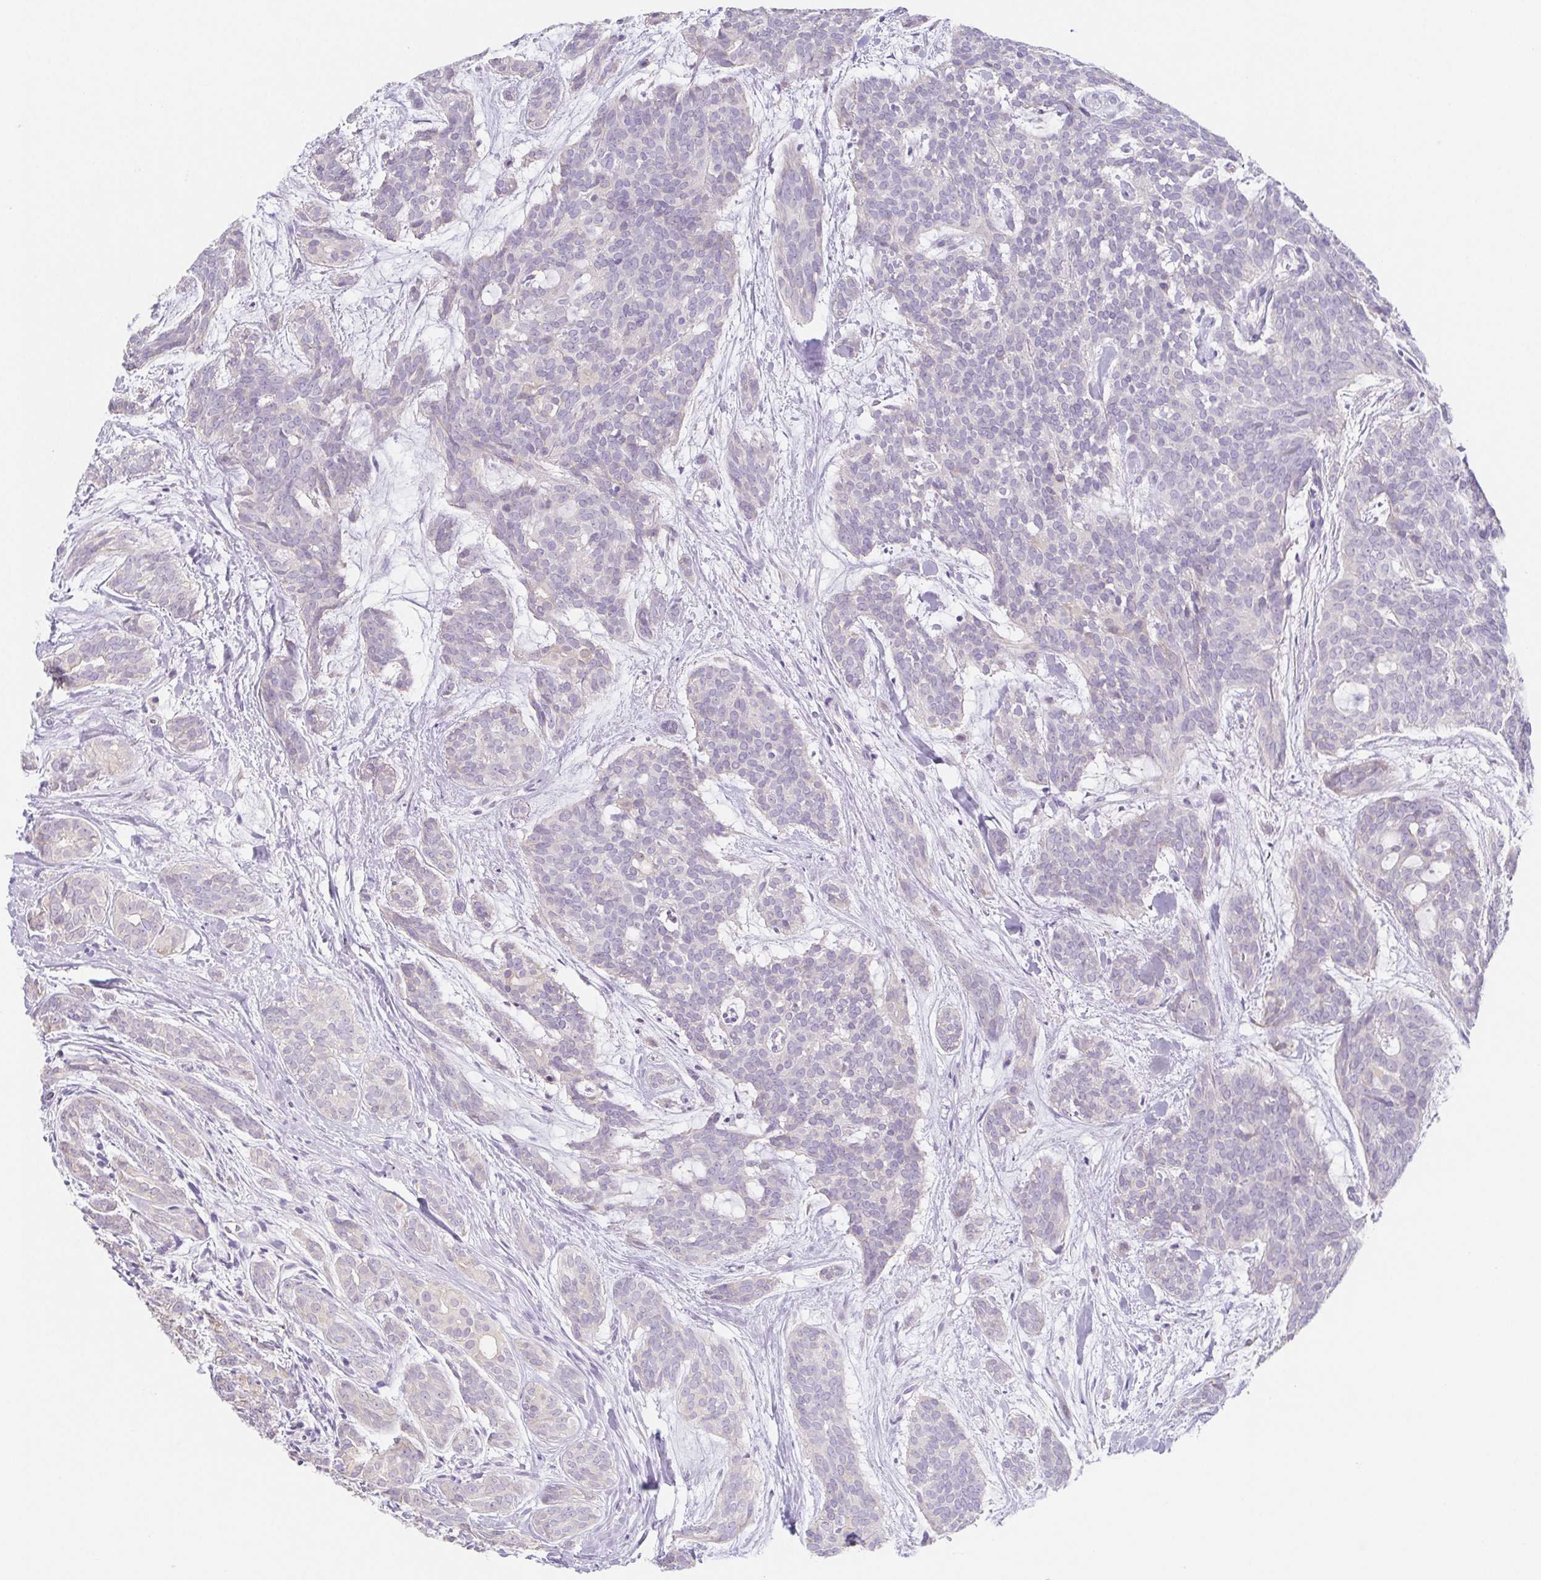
{"staining": {"intensity": "negative", "quantity": "none", "location": "none"}, "tissue": "head and neck cancer", "cell_type": "Tumor cells", "image_type": "cancer", "snomed": [{"axis": "morphology", "description": "Adenocarcinoma, NOS"}, {"axis": "topography", "description": "Head-Neck"}], "caption": "Micrograph shows no significant protein expression in tumor cells of adenocarcinoma (head and neck).", "gene": "HDGFL1", "patient": {"sex": "male", "age": 66}}